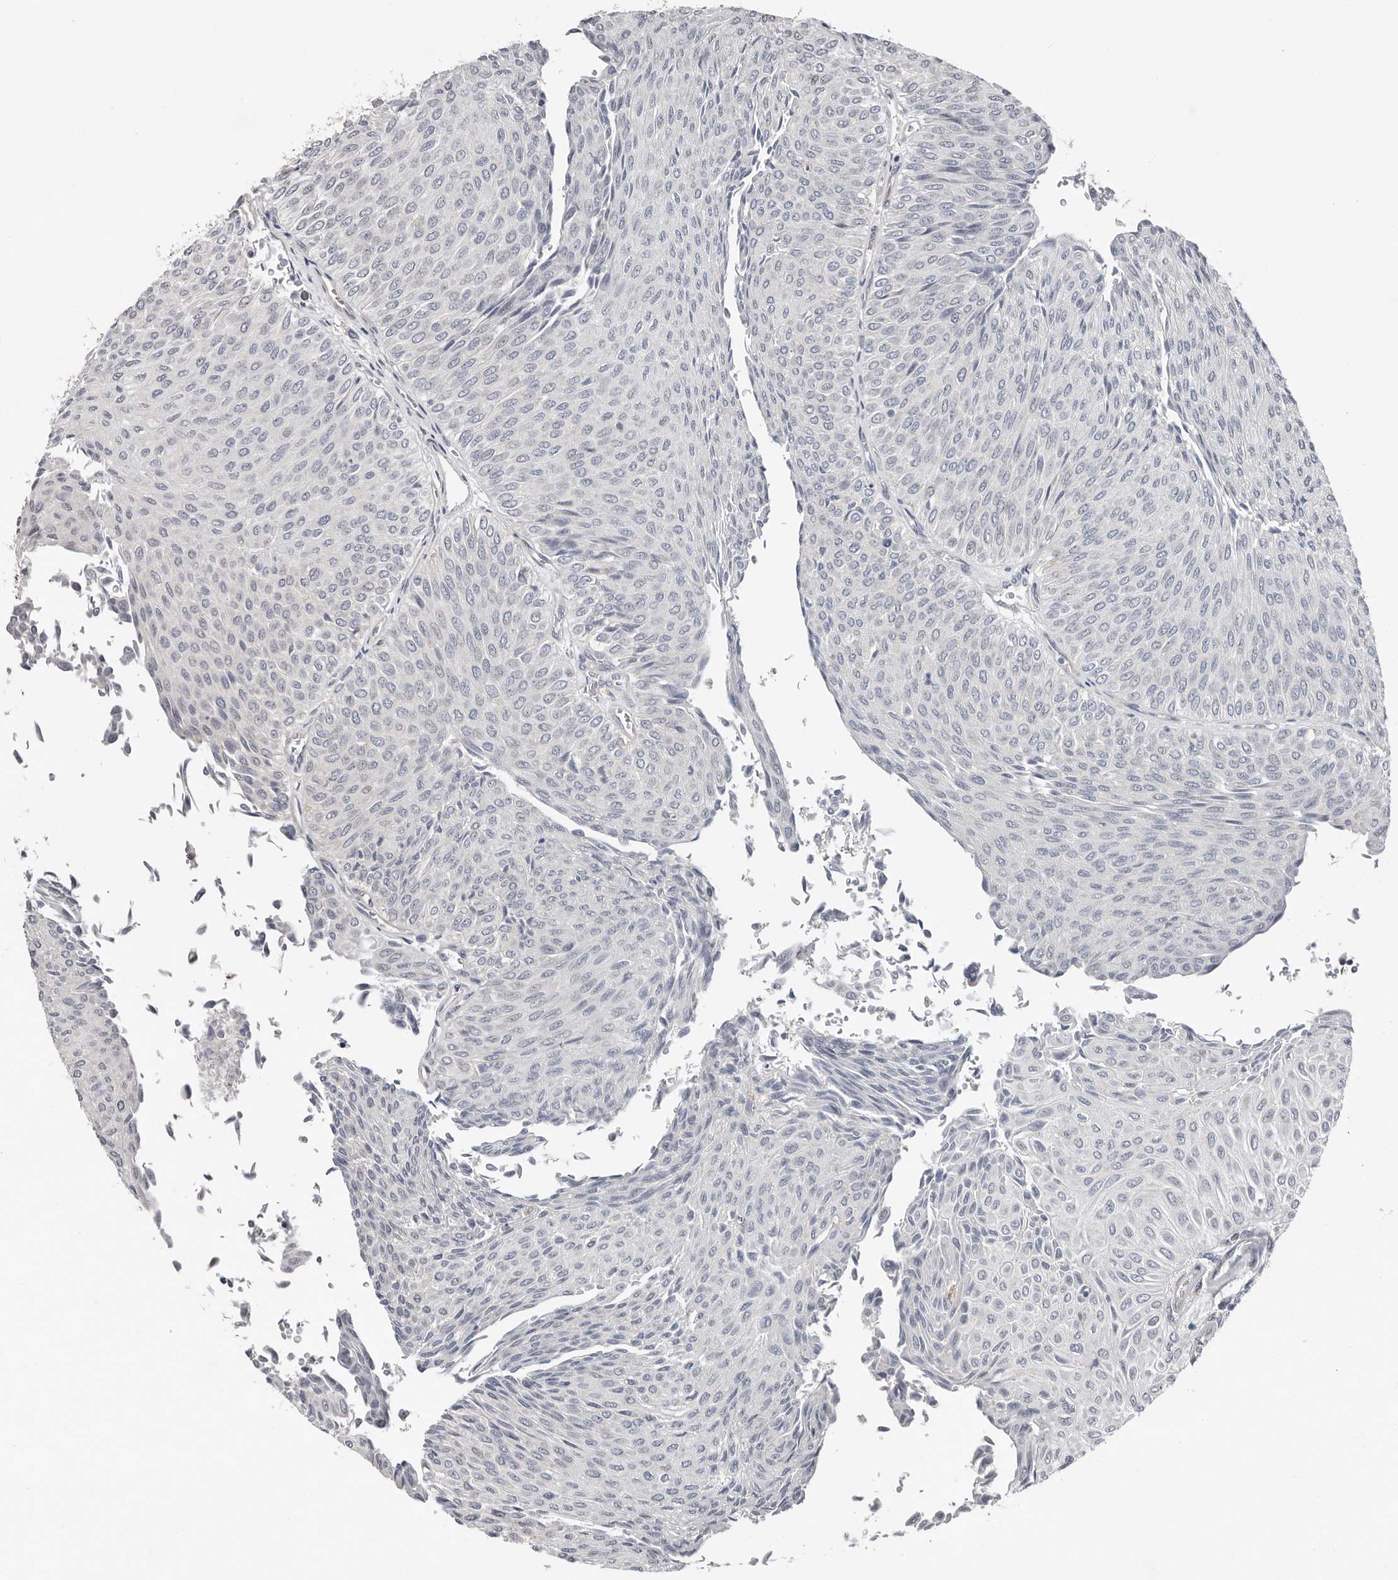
{"staining": {"intensity": "negative", "quantity": "none", "location": "none"}, "tissue": "urothelial cancer", "cell_type": "Tumor cells", "image_type": "cancer", "snomed": [{"axis": "morphology", "description": "Urothelial carcinoma, Low grade"}, {"axis": "topography", "description": "Urinary bladder"}], "caption": "This is a photomicrograph of immunohistochemistry staining of urothelial cancer, which shows no expression in tumor cells. The staining is performed using DAB (3,3'-diaminobenzidine) brown chromogen with nuclei counter-stained in using hematoxylin.", "gene": "ASRGL1", "patient": {"sex": "male", "age": 78}}